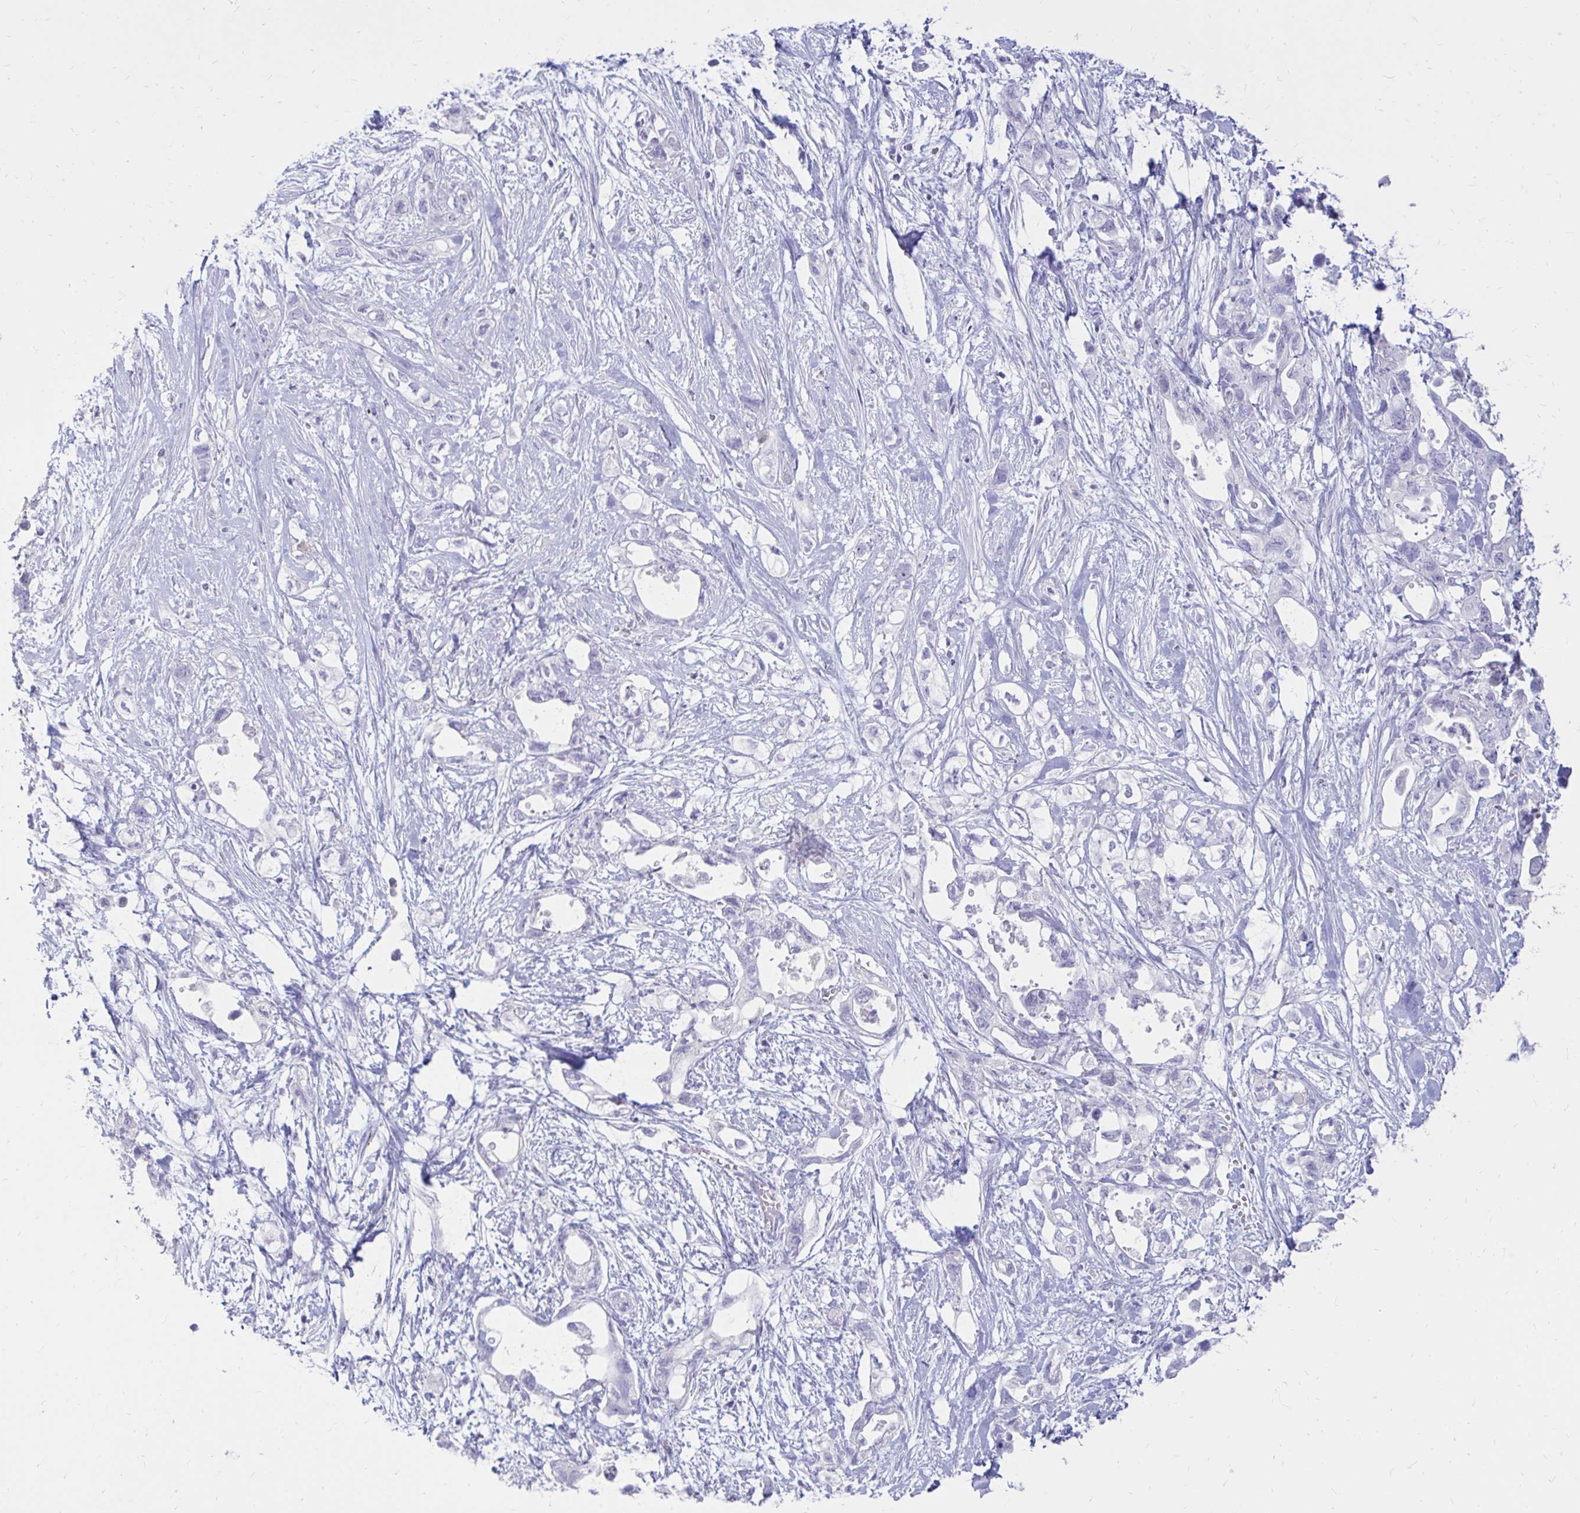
{"staining": {"intensity": "negative", "quantity": "none", "location": "none"}, "tissue": "pancreatic cancer", "cell_type": "Tumor cells", "image_type": "cancer", "snomed": [{"axis": "morphology", "description": "Adenocarcinoma, NOS"}, {"axis": "topography", "description": "Pancreas"}], "caption": "Tumor cells are negative for brown protein staining in pancreatic adenocarcinoma.", "gene": "NANOGNB", "patient": {"sex": "female", "age": 72}}